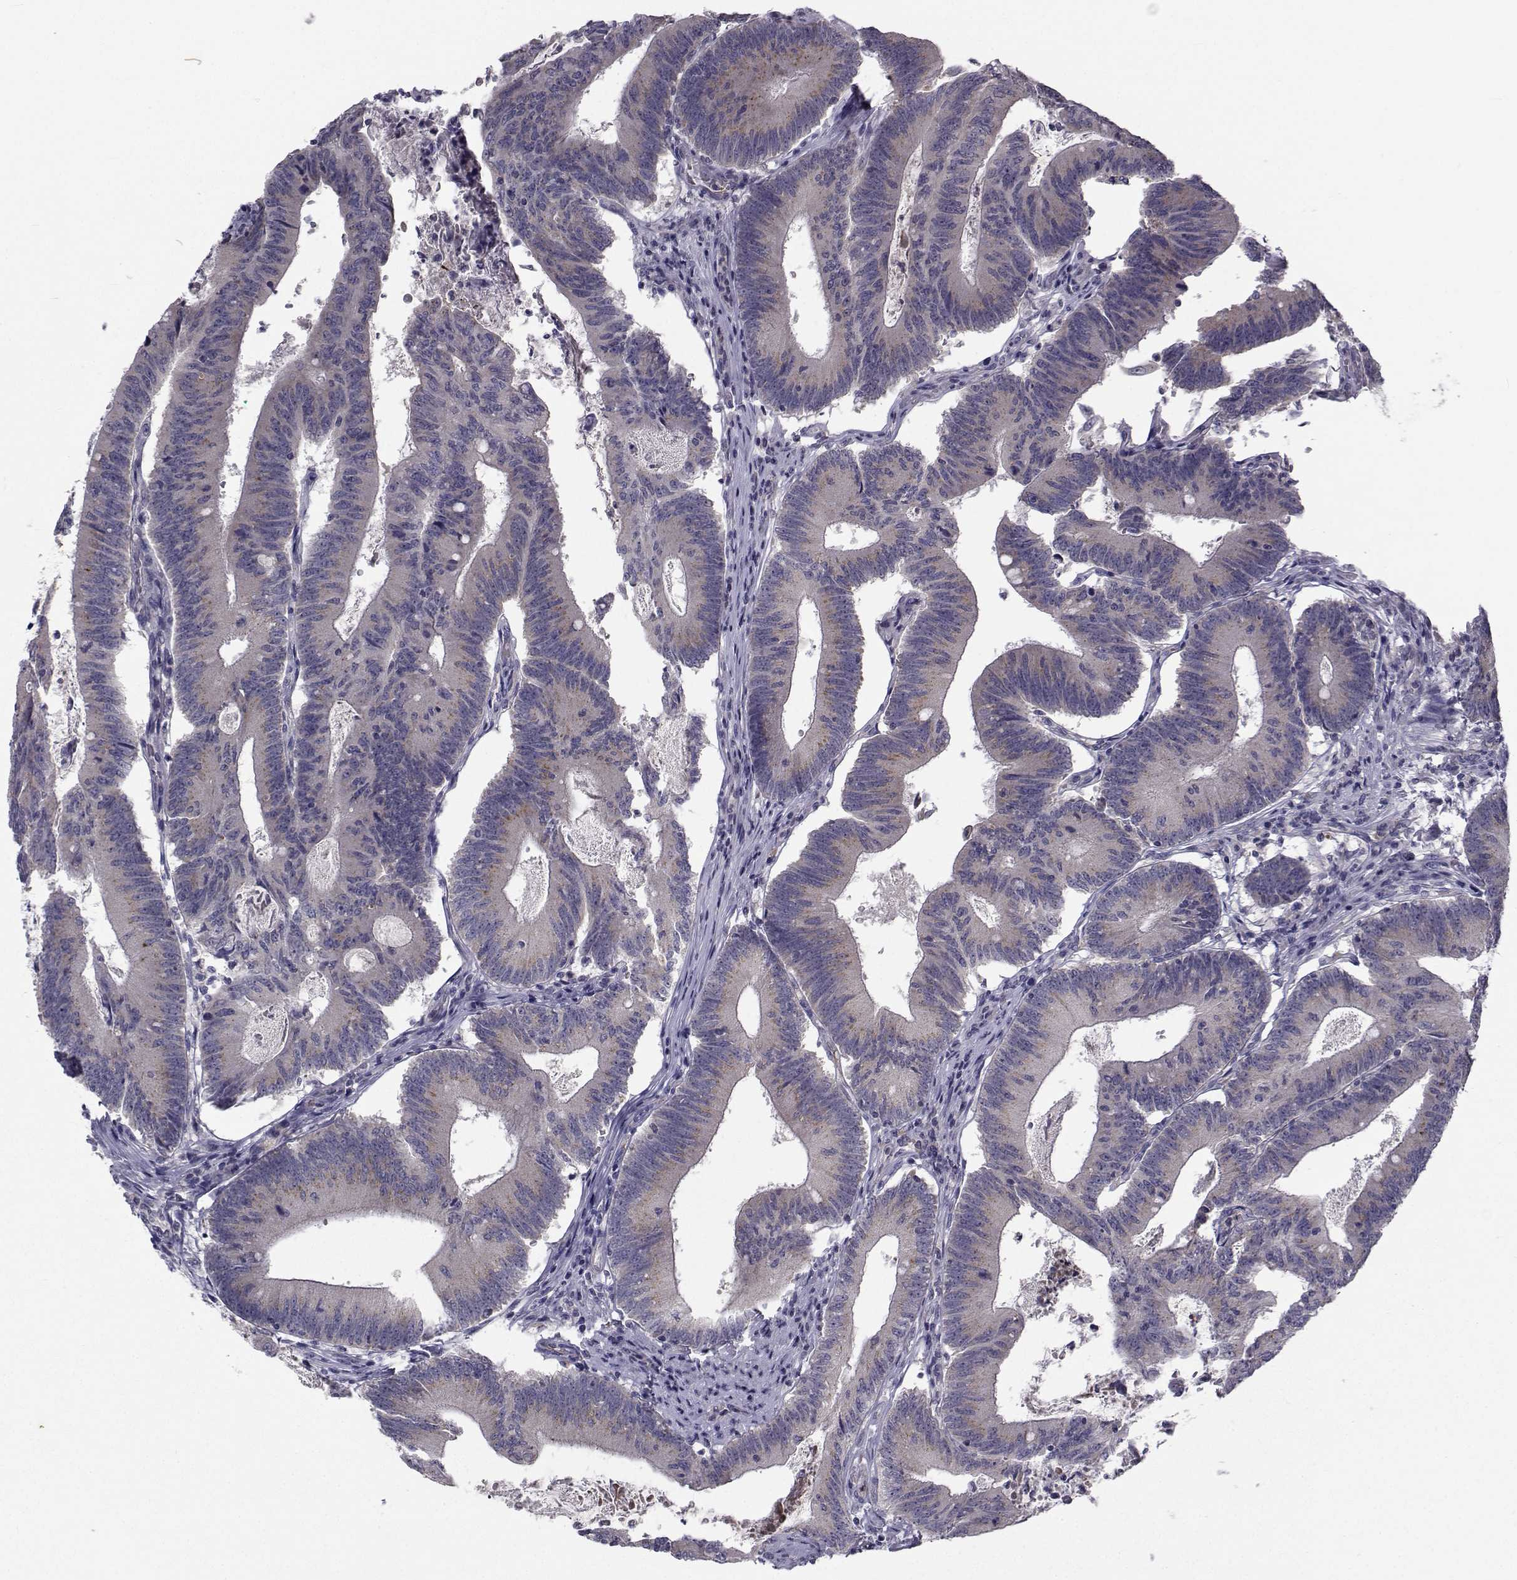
{"staining": {"intensity": "weak", "quantity": "25%-75%", "location": "cytoplasmic/membranous"}, "tissue": "colorectal cancer", "cell_type": "Tumor cells", "image_type": "cancer", "snomed": [{"axis": "morphology", "description": "Adenocarcinoma, NOS"}, {"axis": "topography", "description": "Colon"}], "caption": "High-magnification brightfield microscopy of colorectal cancer (adenocarcinoma) stained with DAB (3,3'-diaminobenzidine) (brown) and counterstained with hematoxylin (blue). tumor cells exhibit weak cytoplasmic/membranous staining is present in approximately25%-75% of cells. (Stains: DAB (3,3'-diaminobenzidine) in brown, nuclei in blue, Microscopy: brightfield microscopy at high magnification).", "gene": "ANGPT1", "patient": {"sex": "female", "age": 70}}